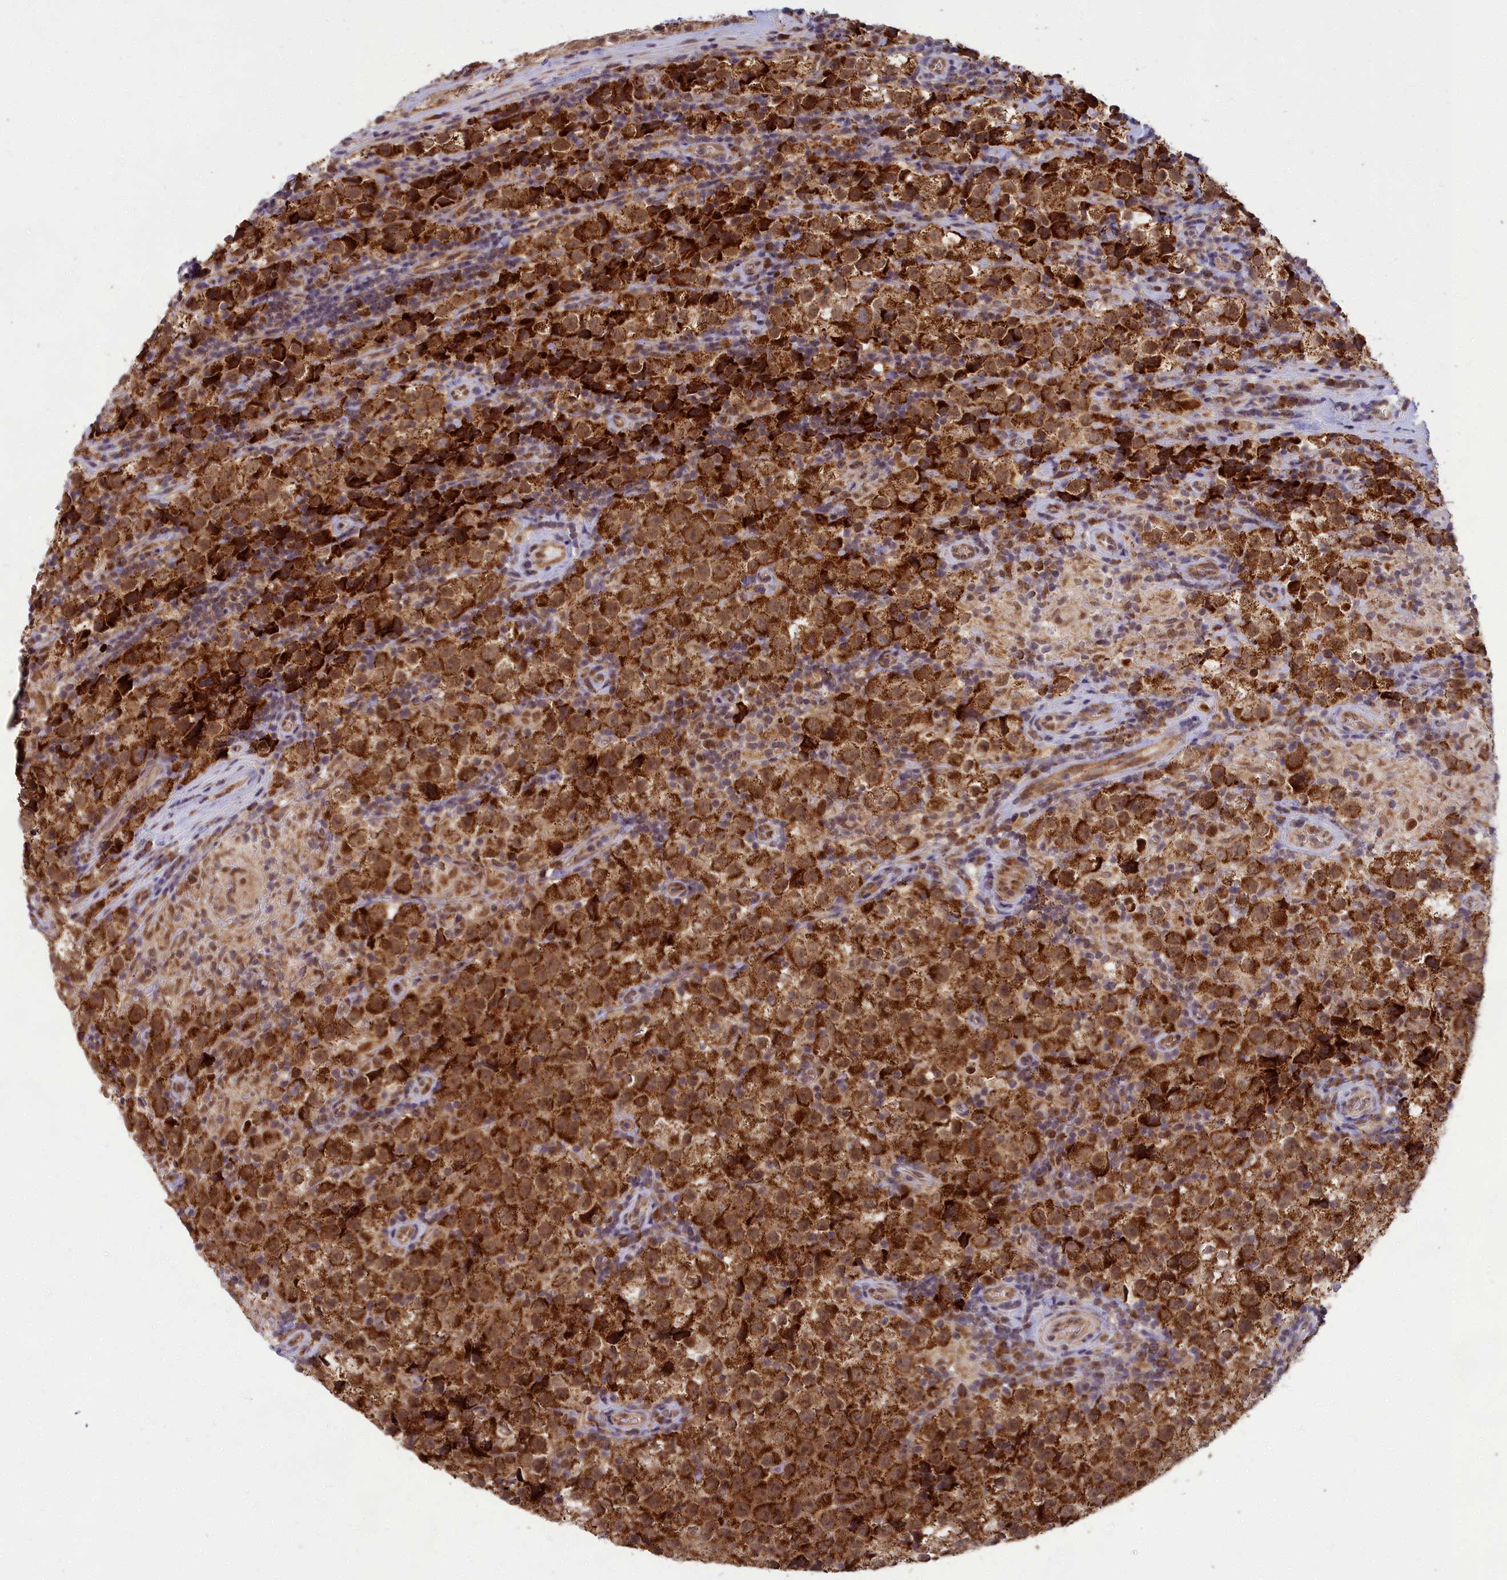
{"staining": {"intensity": "strong", "quantity": ">75%", "location": "cytoplasmic/membranous,nuclear"}, "tissue": "testis cancer", "cell_type": "Tumor cells", "image_type": "cancer", "snomed": [{"axis": "morphology", "description": "Seminoma, NOS"}, {"axis": "morphology", "description": "Carcinoma, Embryonal, NOS"}, {"axis": "topography", "description": "Testis"}], "caption": "This image demonstrates testis cancer stained with immunohistochemistry to label a protein in brown. The cytoplasmic/membranous and nuclear of tumor cells show strong positivity for the protein. Nuclei are counter-stained blue.", "gene": "EARS2", "patient": {"sex": "male", "age": 41}}